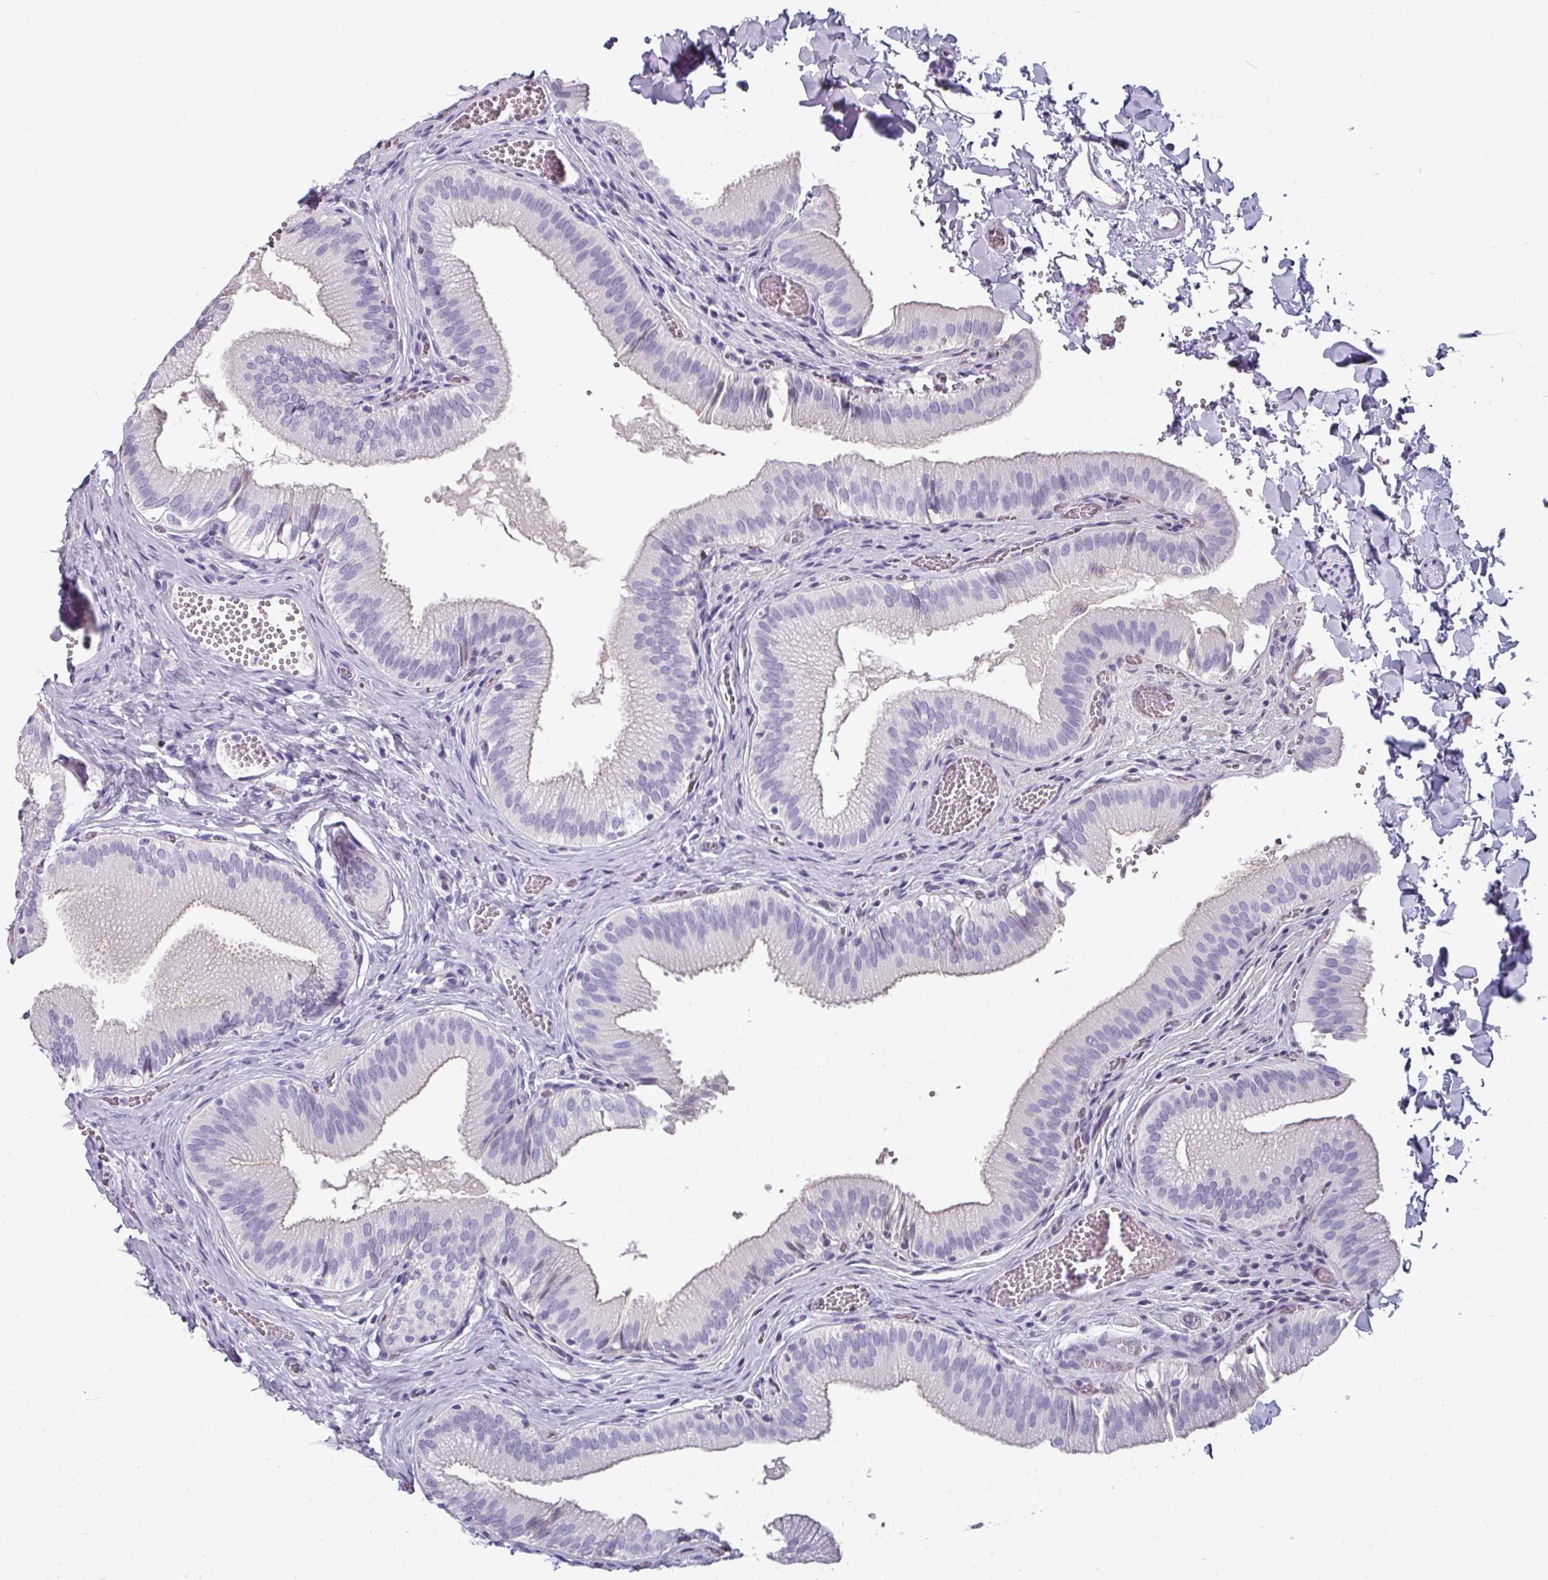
{"staining": {"intensity": "negative", "quantity": "none", "location": "none"}, "tissue": "gallbladder", "cell_type": "Glandular cells", "image_type": "normal", "snomed": [{"axis": "morphology", "description": "Normal tissue, NOS"}, {"axis": "topography", "description": "Gallbladder"}, {"axis": "topography", "description": "Peripheral nerve tissue"}], "caption": "This is a photomicrograph of immunohistochemistry staining of normal gallbladder, which shows no expression in glandular cells. Nuclei are stained in blue.", "gene": "SLC17A7", "patient": {"sex": "male", "age": 17}}